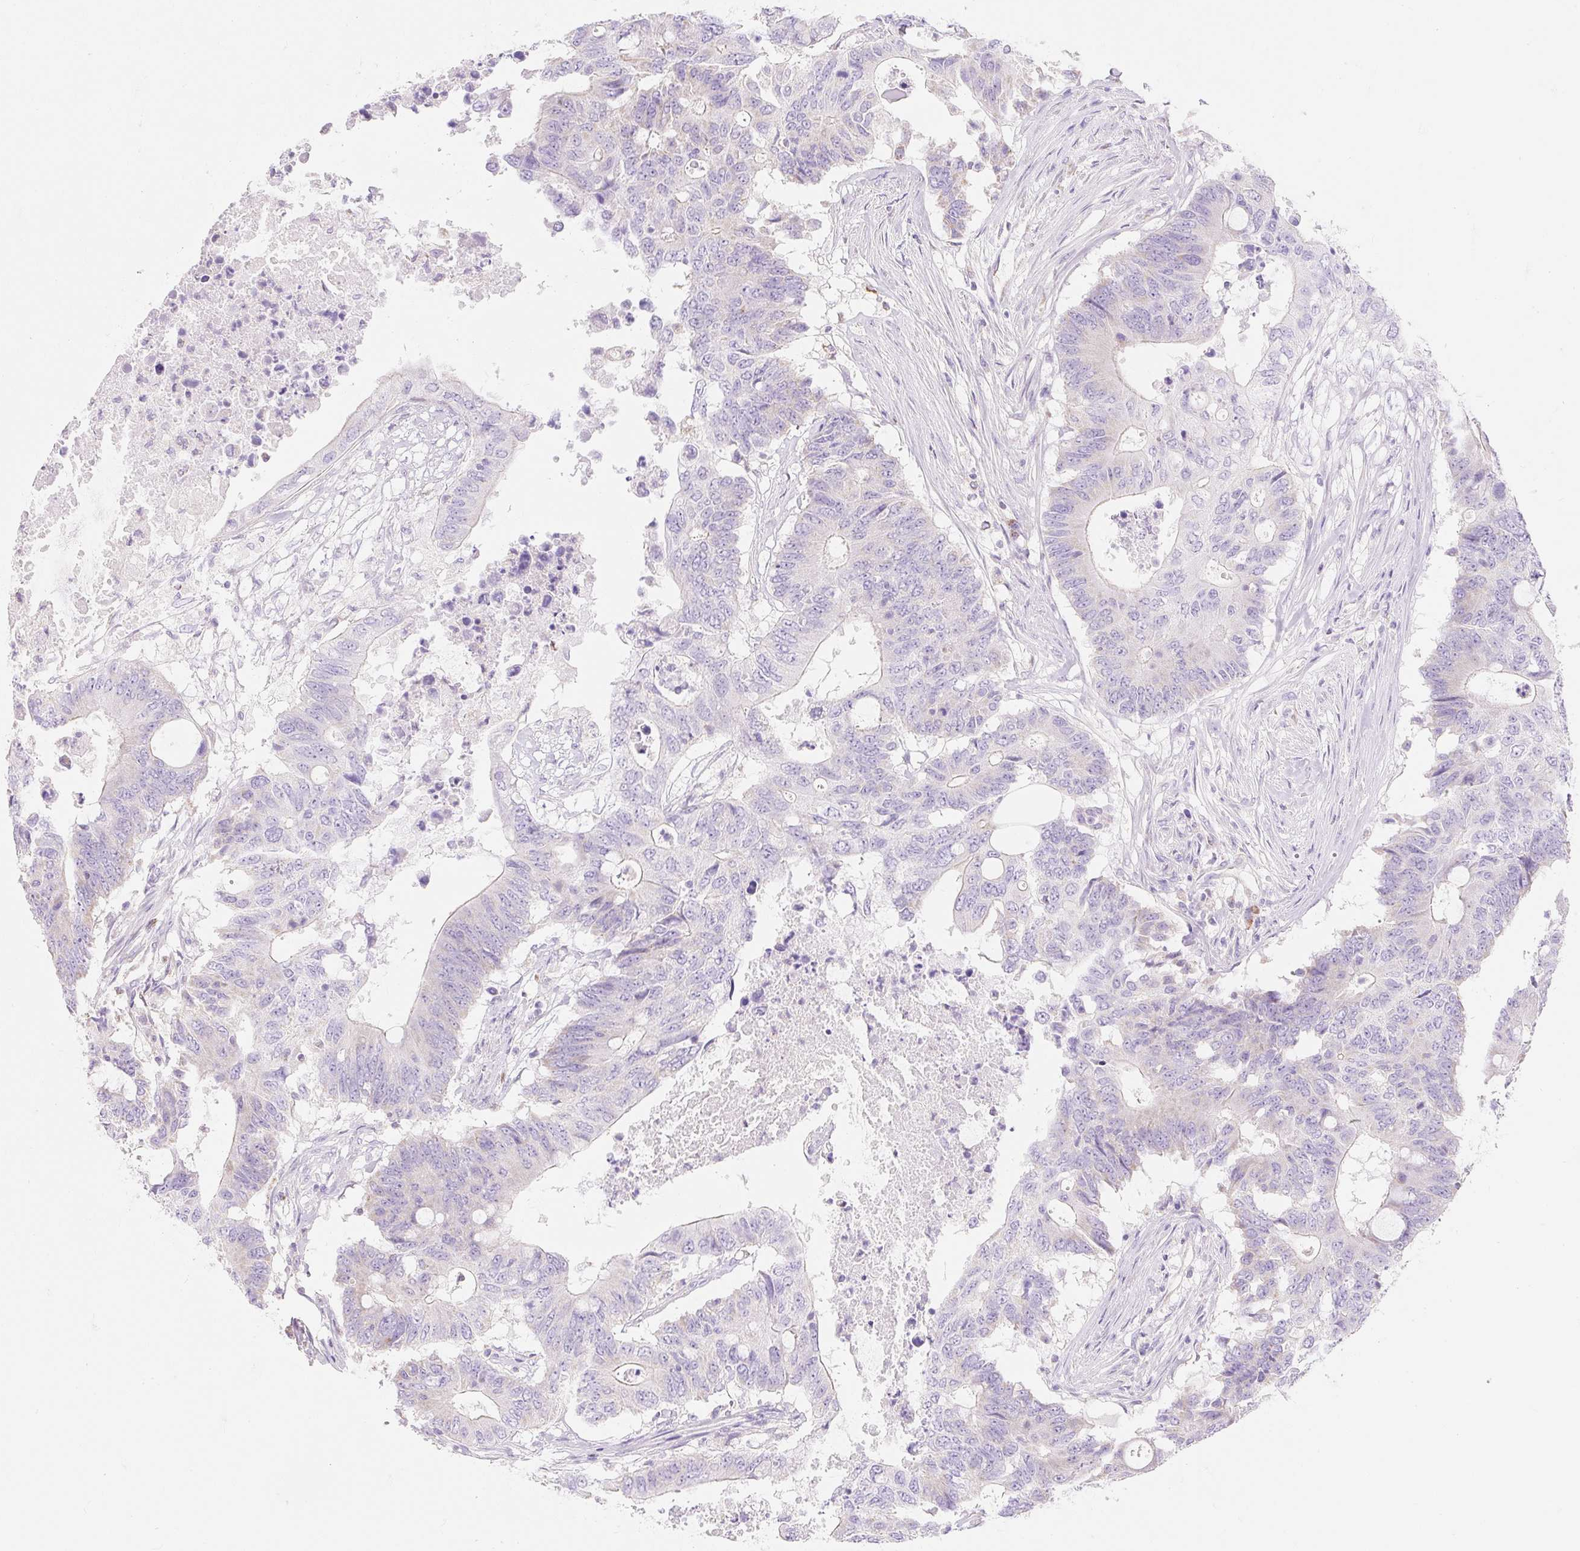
{"staining": {"intensity": "negative", "quantity": "none", "location": "none"}, "tissue": "colorectal cancer", "cell_type": "Tumor cells", "image_type": "cancer", "snomed": [{"axis": "morphology", "description": "Adenocarcinoma, NOS"}, {"axis": "topography", "description": "Colon"}], "caption": "IHC of colorectal cancer demonstrates no positivity in tumor cells.", "gene": "DHX35", "patient": {"sex": "male", "age": 71}}